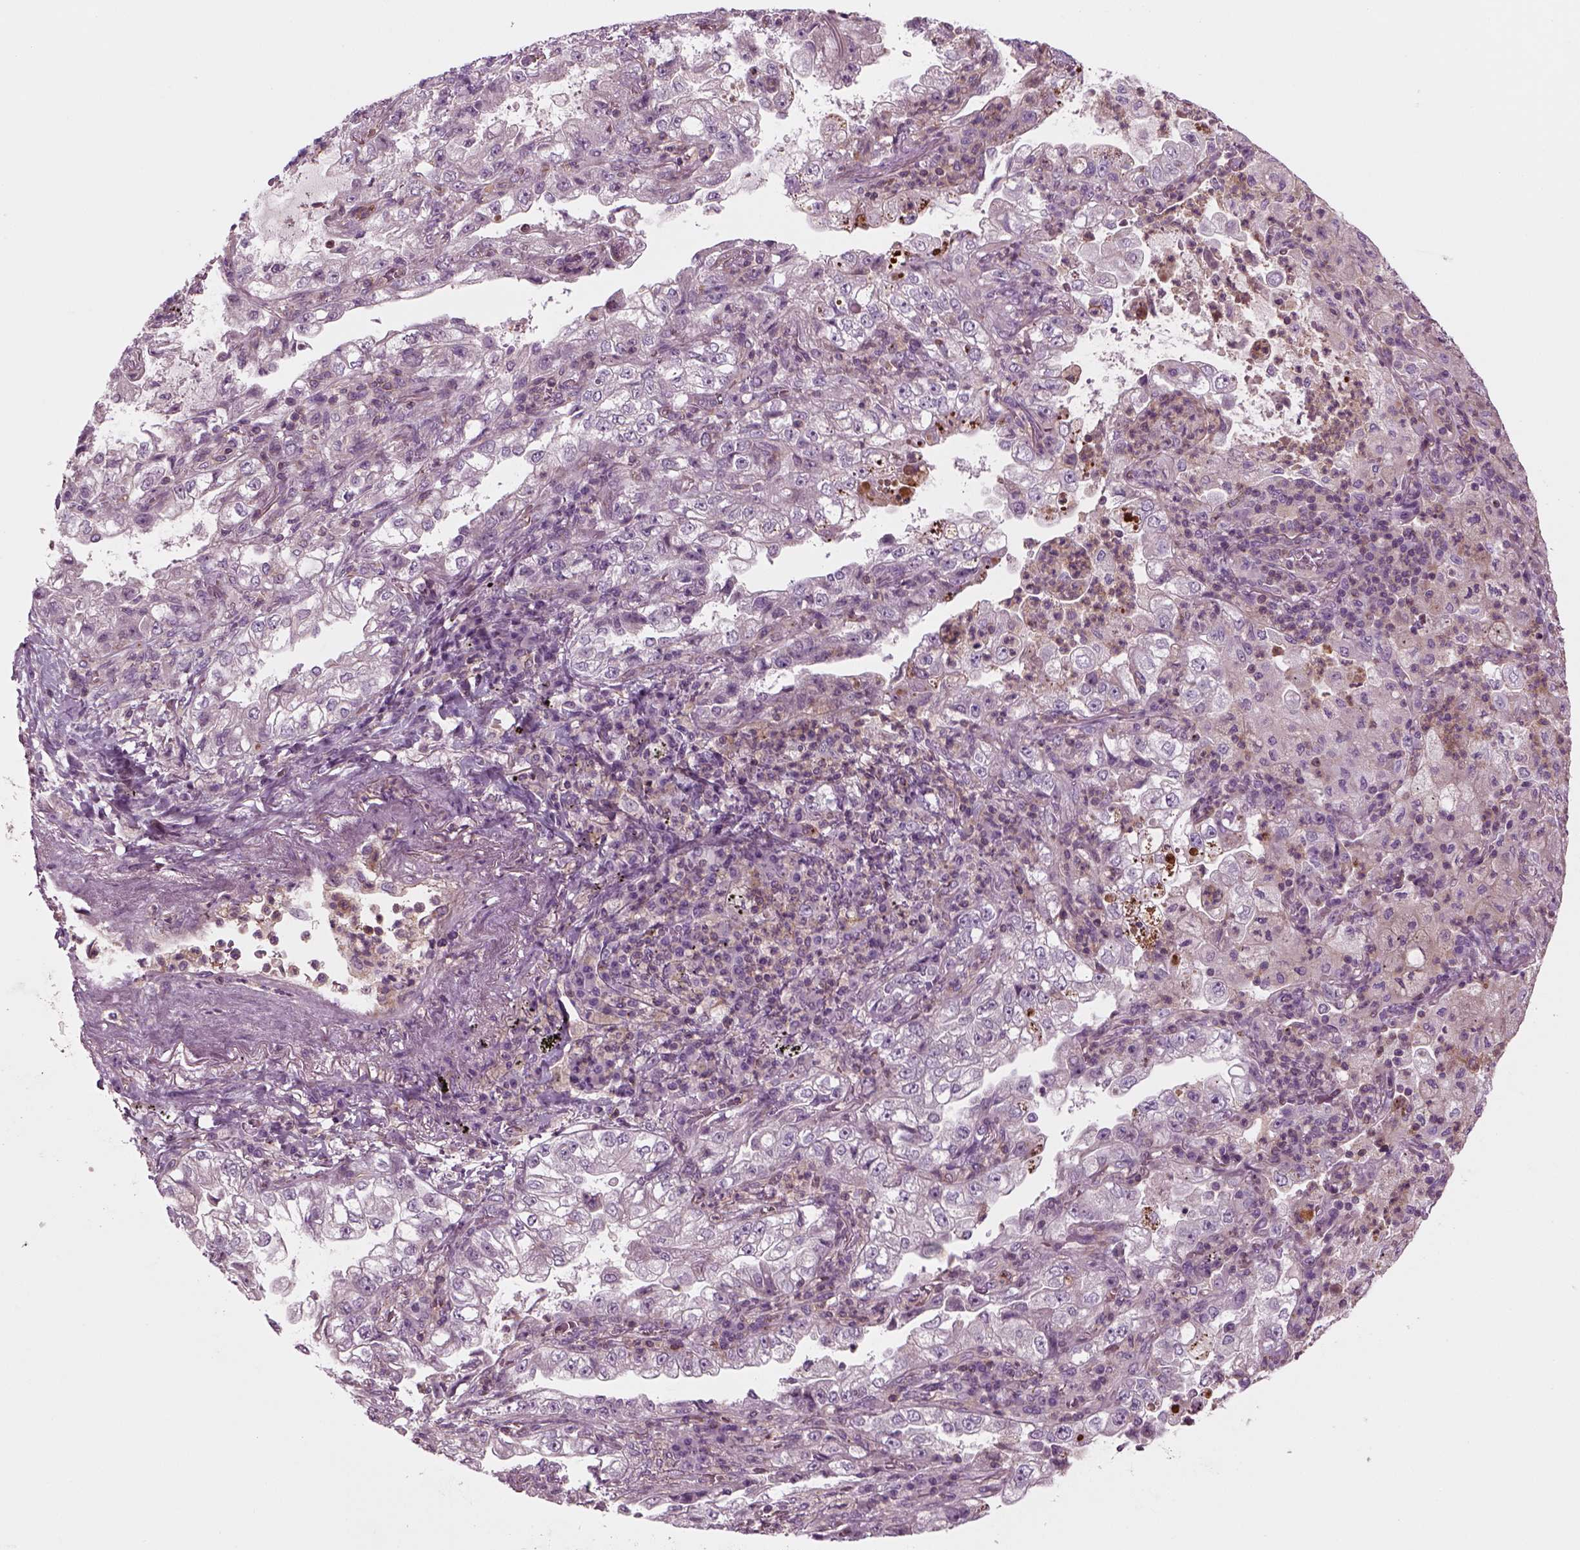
{"staining": {"intensity": "weak", "quantity": "<25%", "location": "cytoplasmic/membranous"}, "tissue": "lung cancer", "cell_type": "Tumor cells", "image_type": "cancer", "snomed": [{"axis": "morphology", "description": "Adenocarcinoma, NOS"}, {"axis": "topography", "description": "Lung"}], "caption": "Human lung cancer (adenocarcinoma) stained for a protein using immunohistochemistry reveals no positivity in tumor cells.", "gene": "SLC2A3", "patient": {"sex": "female", "age": 73}}